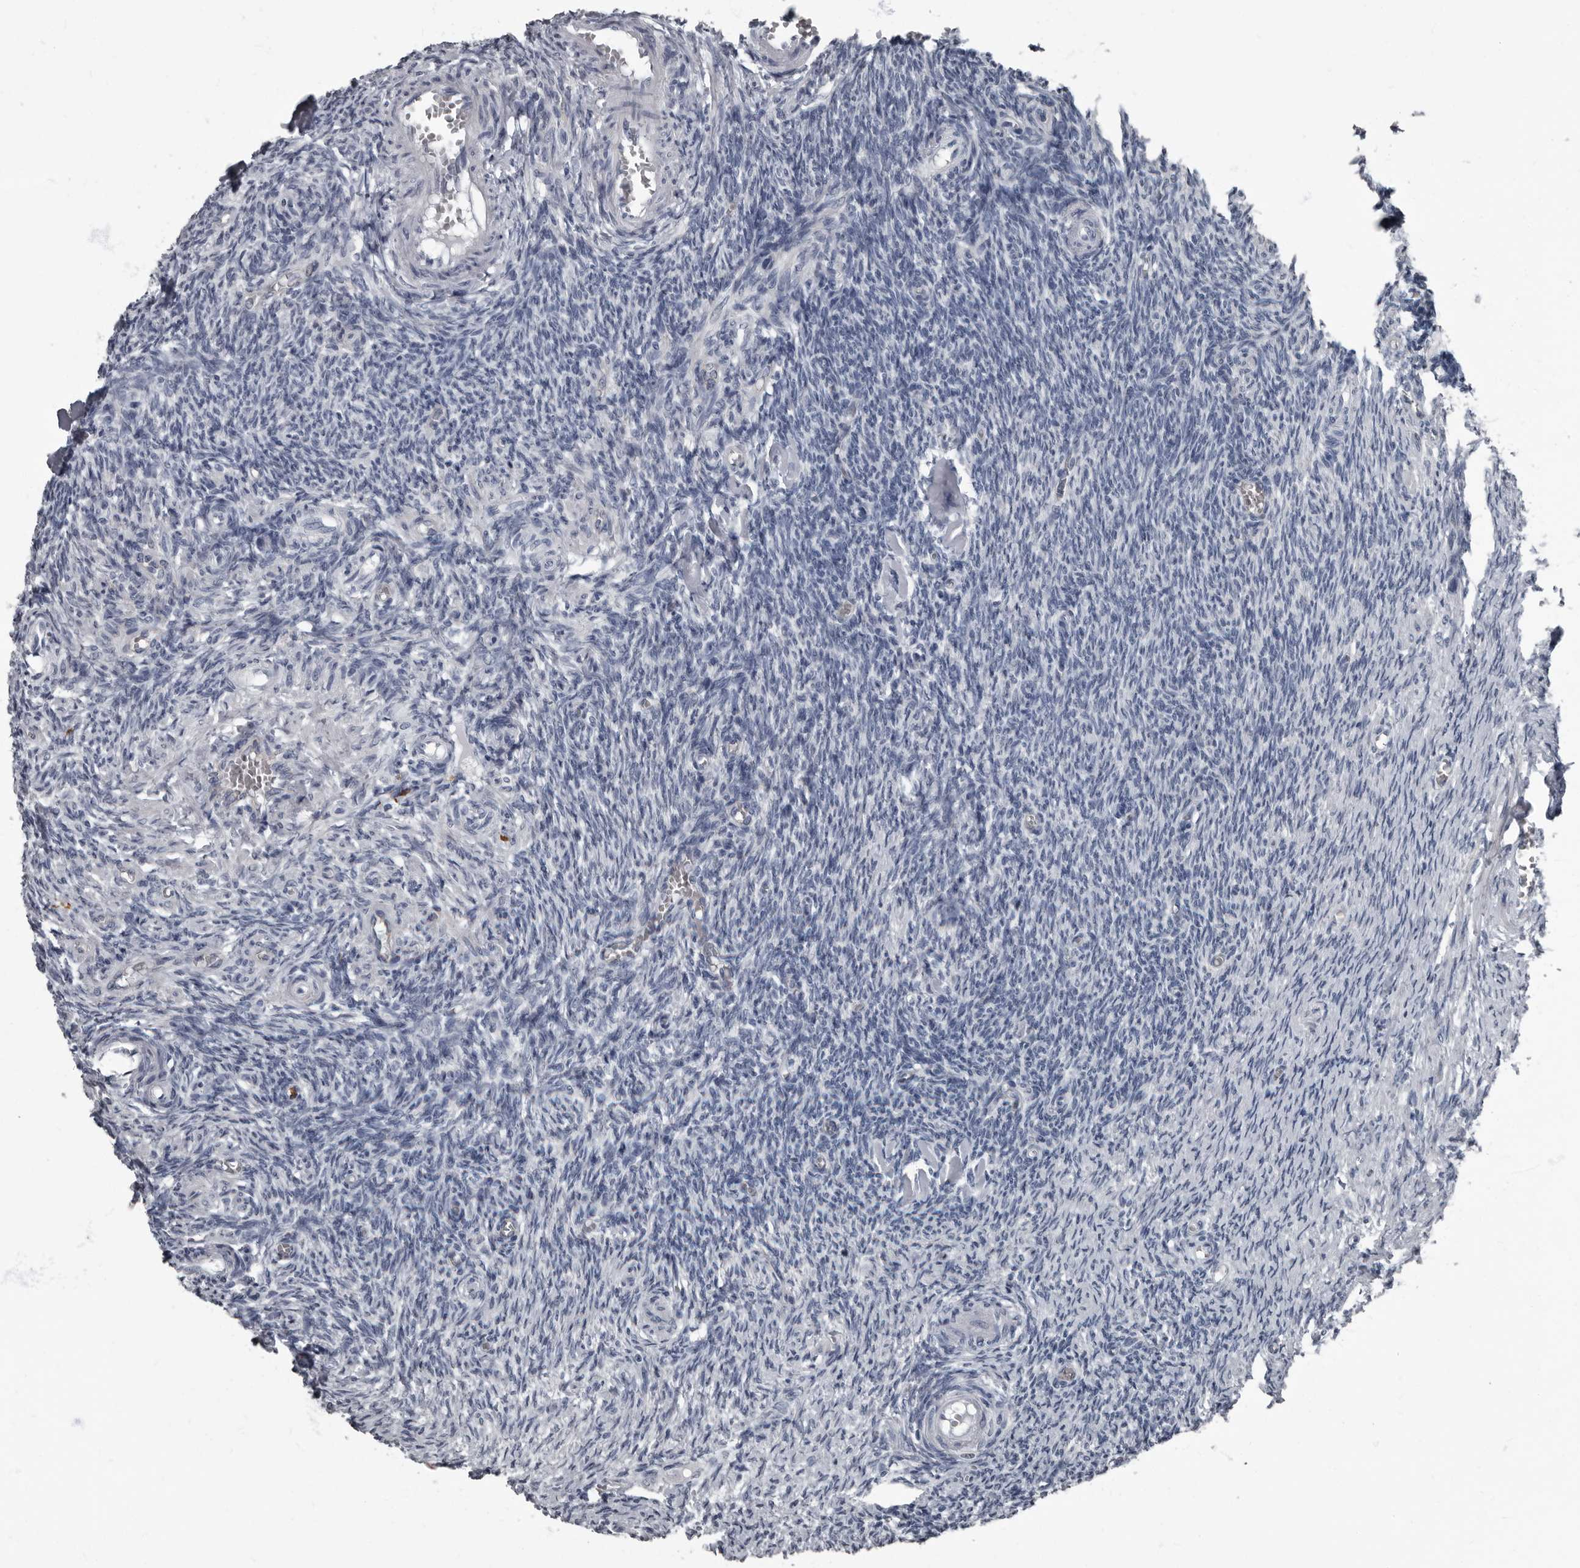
{"staining": {"intensity": "negative", "quantity": "none", "location": "none"}, "tissue": "ovary", "cell_type": "Follicle cells", "image_type": "normal", "snomed": [{"axis": "morphology", "description": "Normal tissue, NOS"}, {"axis": "topography", "description": "Ovary"}], "caption": "Immunohistochemistry image of benign human ovary stained for a protein (brown), which exhibits no positivity in follicle cells.", "gene": "TPD52L1", "patient": {"sex": "female", "age": 27}}